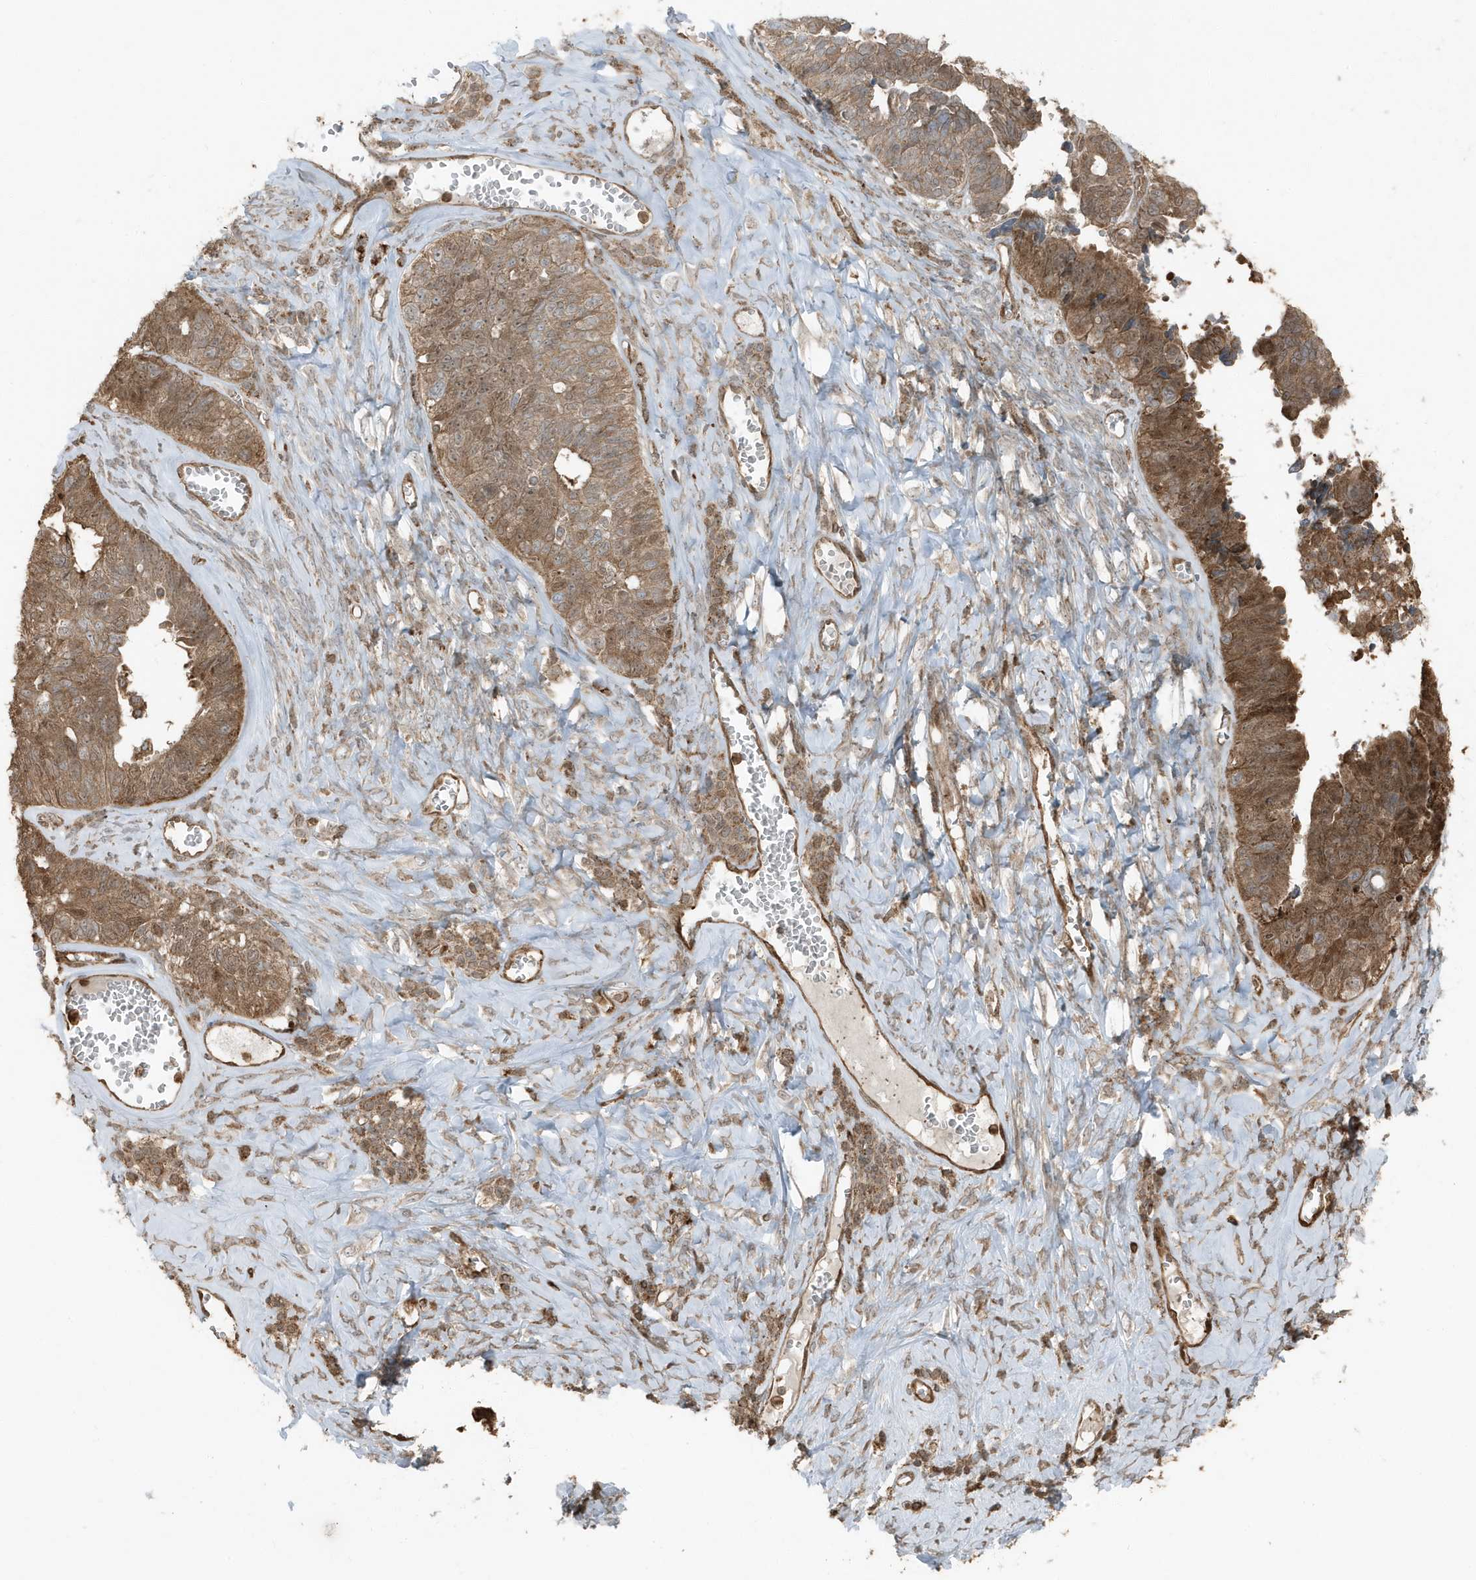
{"staining": {"intensity": "moderate", "quantity": ">75%", "location": "cytoplasmic/membranous"}, "tissue": "ovarian cancer", "cell_type": "Tumor cells", "image_type": "cancer", "snomed": [{"axis": "morphology", "description": "Cystadenocarcinoma, serous, NOS"}, {"axis": "topography", "description": "Ovary"}], "caption": "IHC (DAB) staining of ovarian serous cystadenocarcinoma reveals moderate cytoplasmic/membranous protein staining in about >75% of tumor cells.", "gene": "AZI2", "patient": {"sex": "female", "age": 79}}